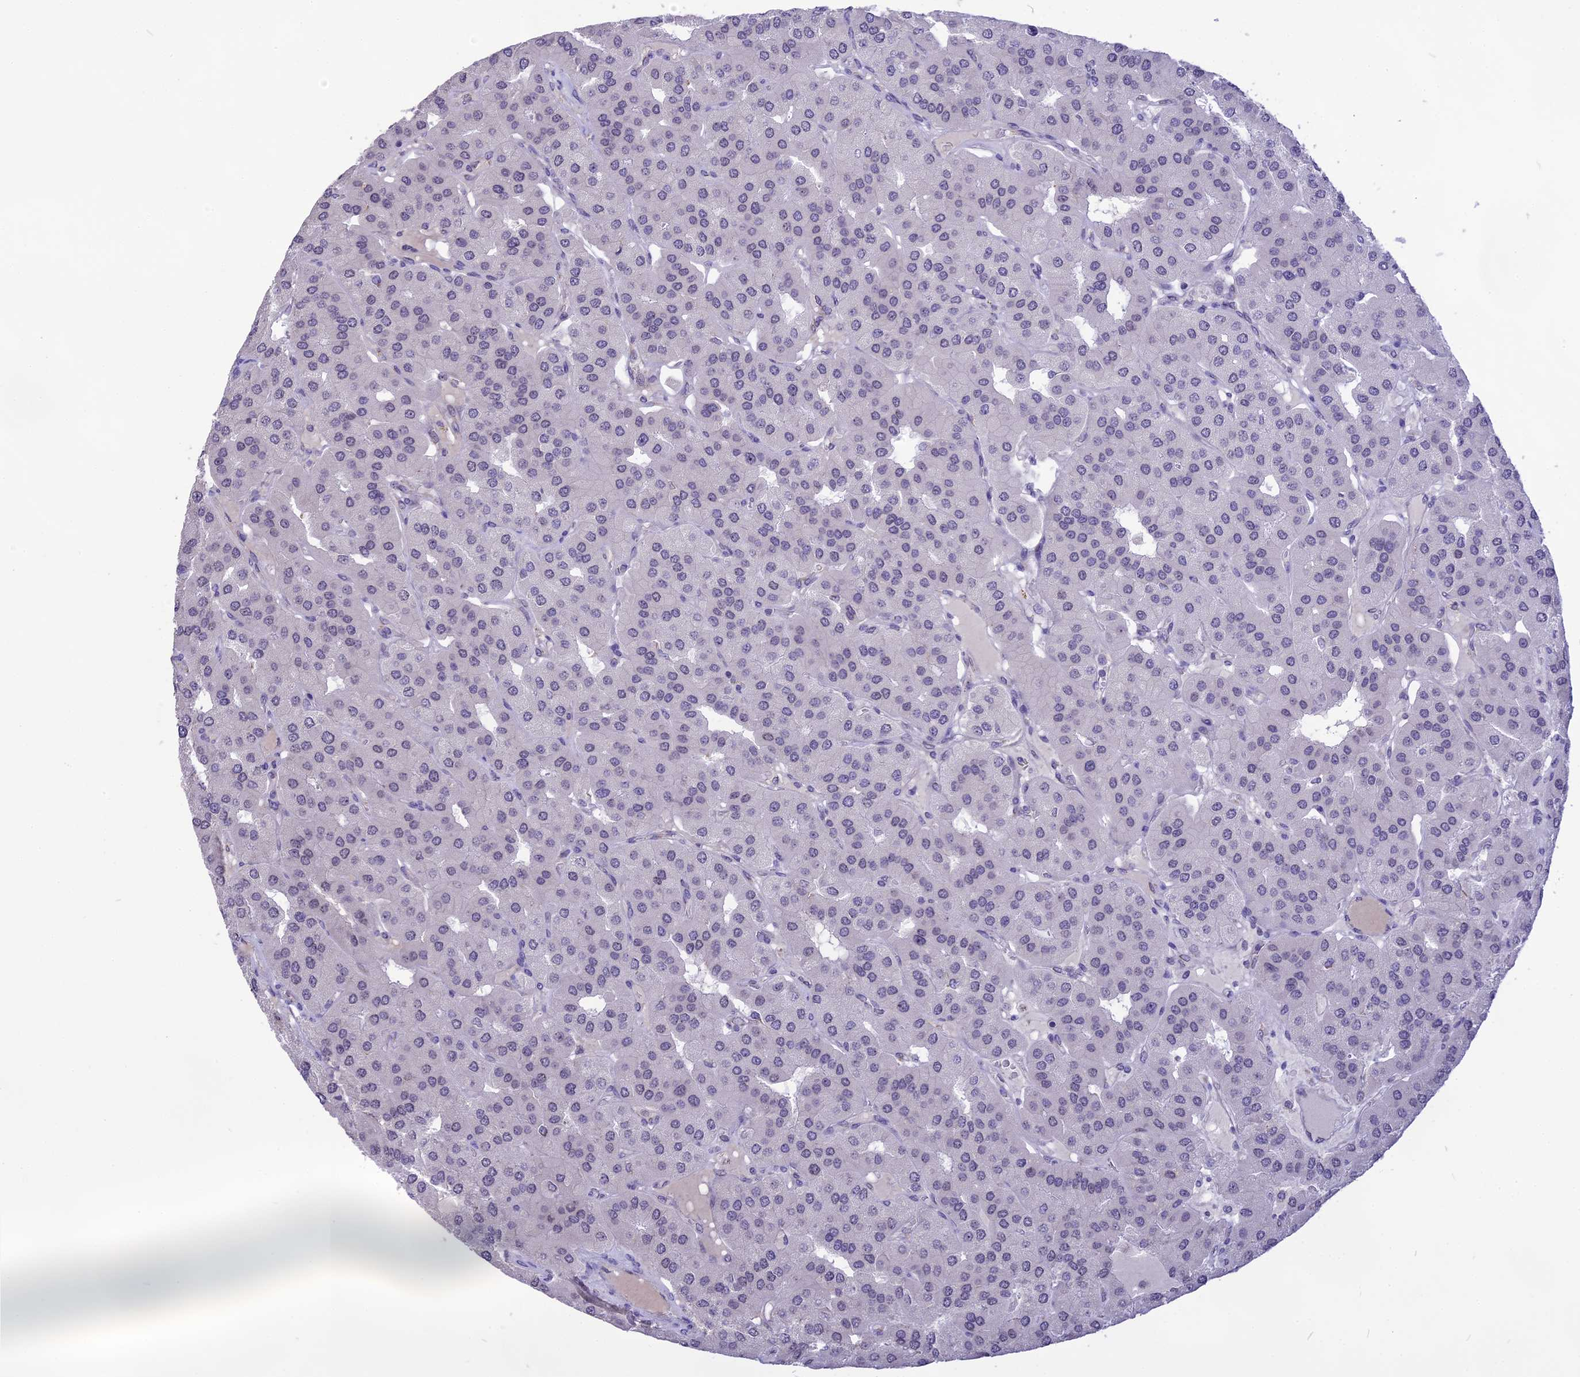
{"staining": {"intensity": "negative", "quantity": "none", "location": "none"}, "tissue": "parathyroid gland", "cell_type": "Glandular cells", "image_type": "normal", "snomed": [{"axis": "morphology", "description": "Normal tissue, NOS"}, {"axis": "morphology", "description": "Adenoma, NOS"}, {"axis": "topography", "description": "Parathyroid gland"}], "caption": "DAB immunohistochemical staining of benign parathyroid gland demonstrates no significant positivity in glandular cells. (Stains: DAB immunohistochemistry with hematoxylin counter stain, Microscopy: brightfield microscopy at high magnification).", "gene": "CMSS1", "patient": {"sex": "female", "age": 86}}